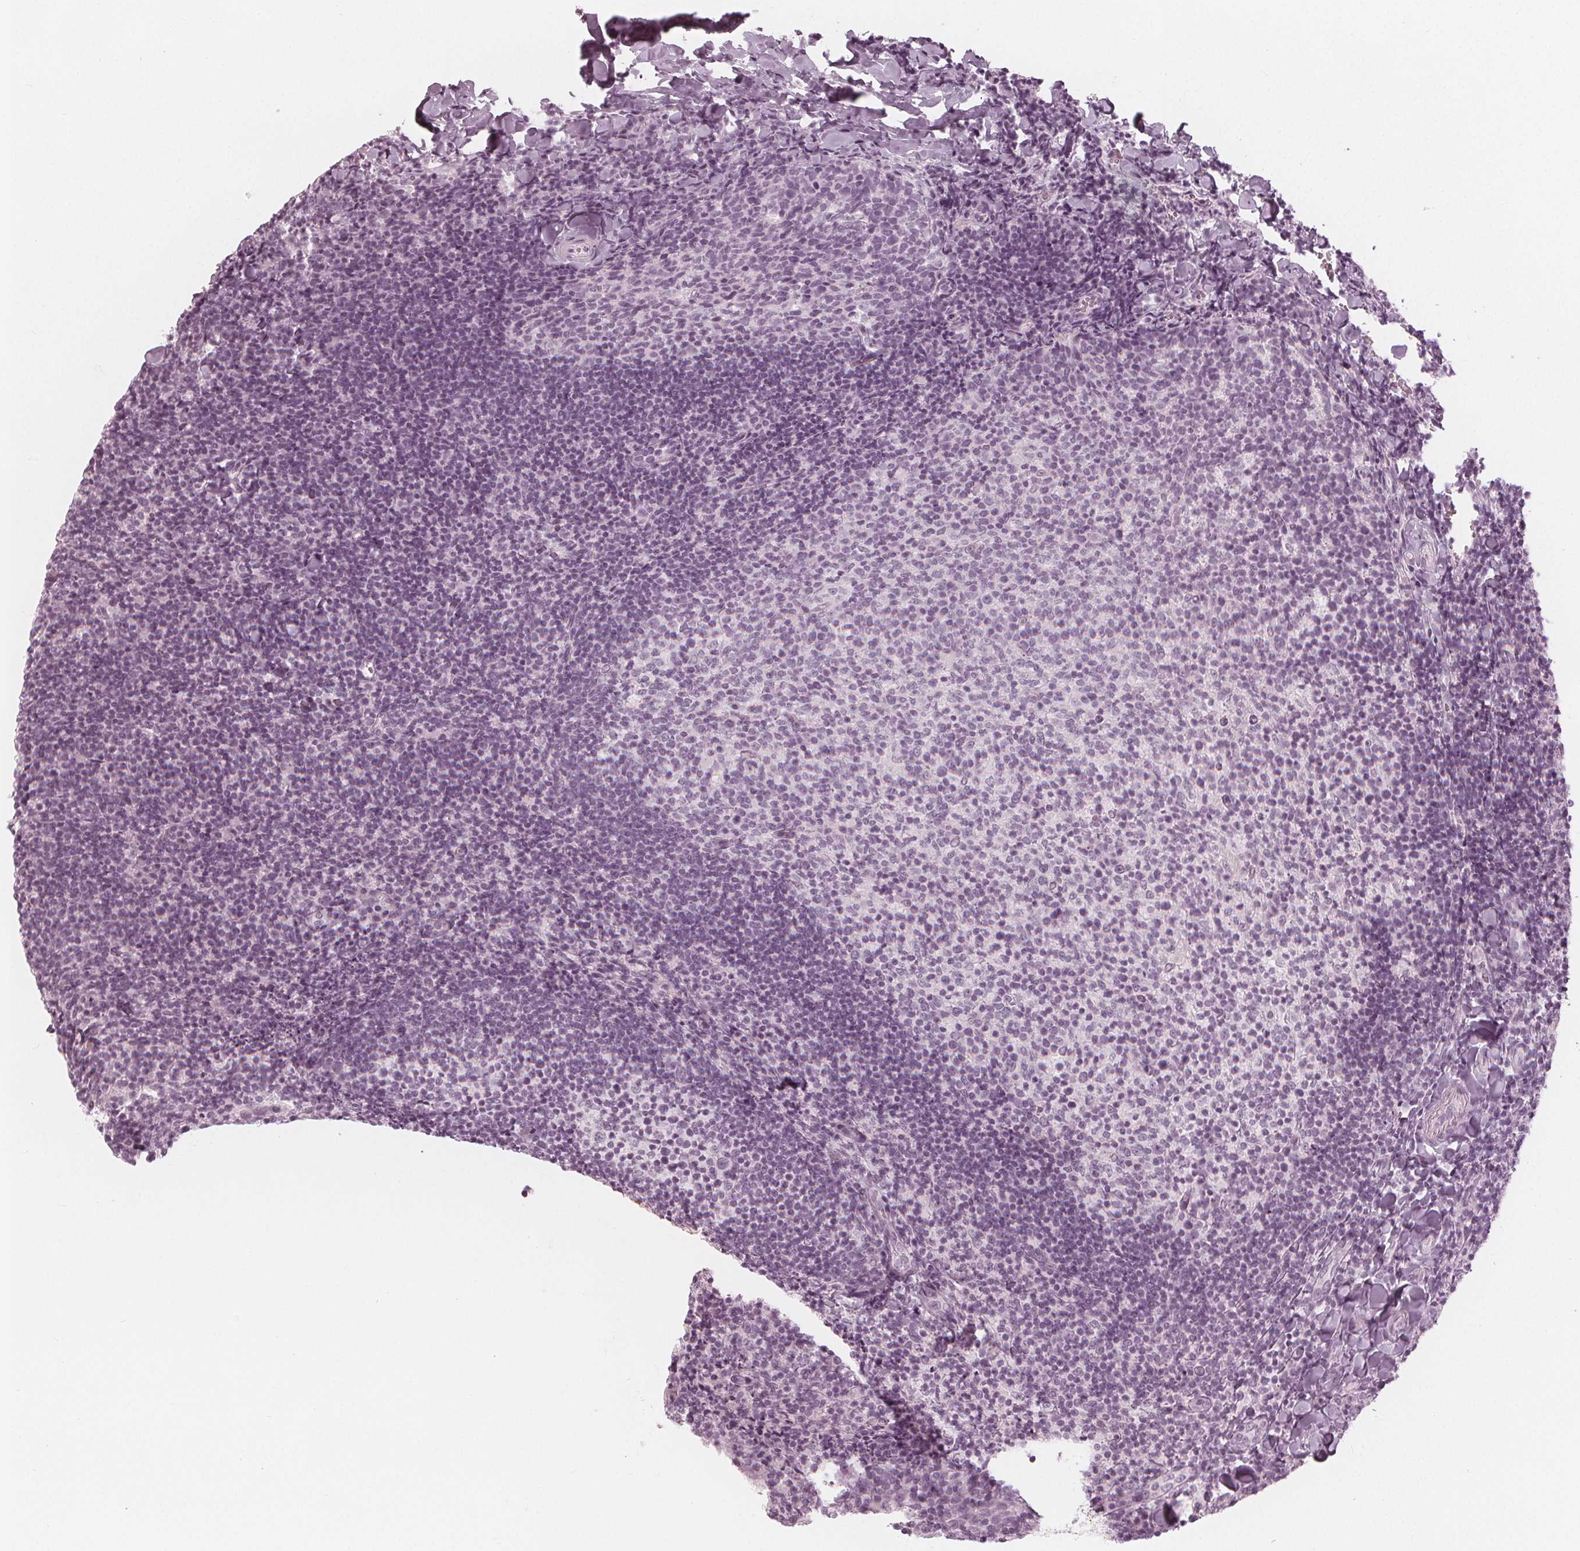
{"staining": {"intensity": "negative", "quantity": "none", "location": "none"}, "tissue": "tonsil", "cell_type": "Germinal center cells", "image_type": "normal", "snomed": [{"axis": "morphology", "description": "Normal tissue, NOS"}, {"axis": "topography", "description": "Tonsil"}], "caption": "Immunohistochemistry (IHC) photomicrograph of unremarkable tonsil: human tonsil stained with DAB displays no significant protein positivity in germinal center cells.", "gene": "PAEP", "patient": {"sex": "female", "age": 10}}